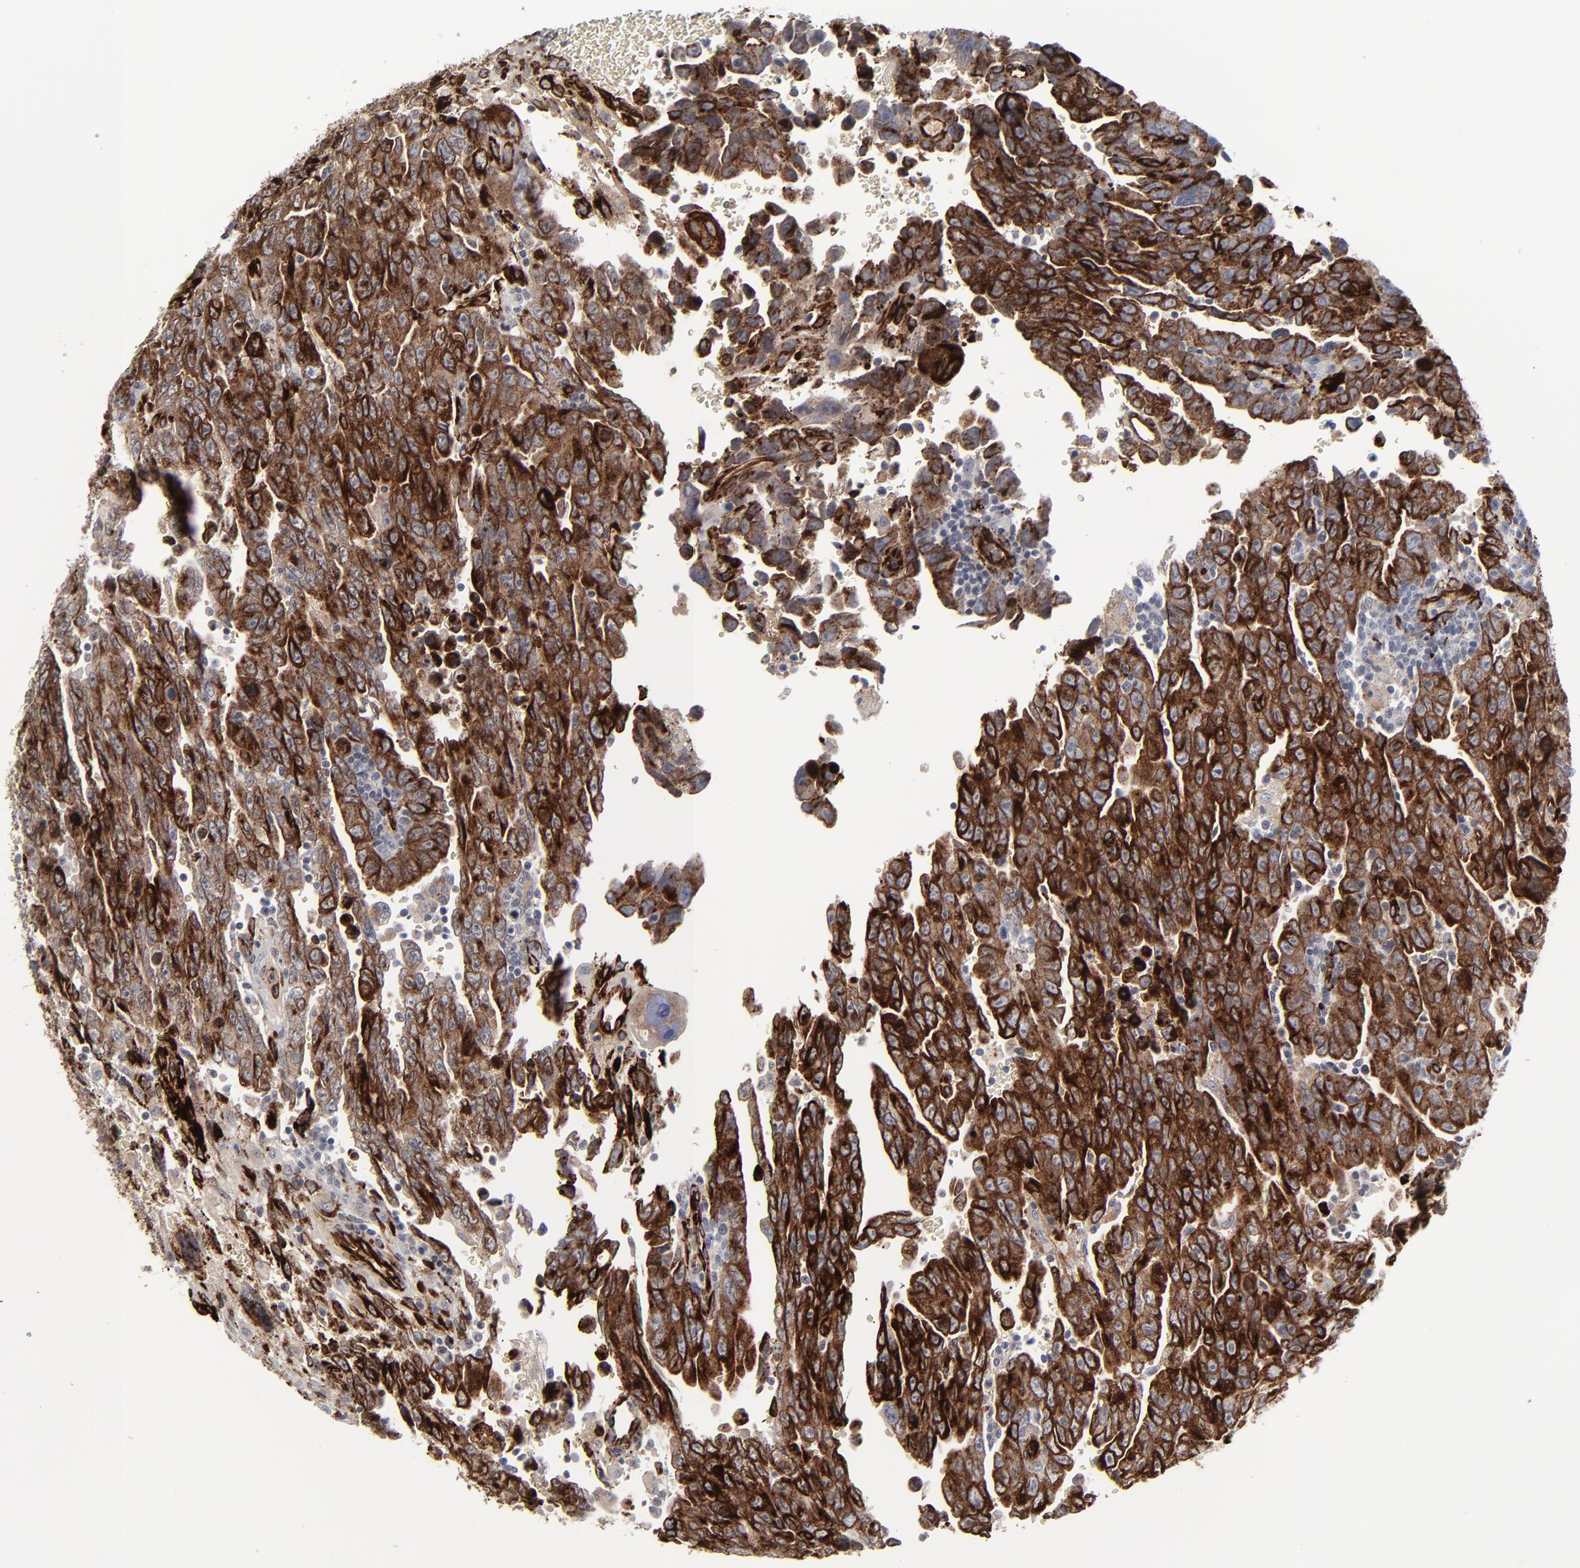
{"staining": {"intensity": "strong", "quantity": ">75%", "location": "cytoplasmic/membranous"}, "tissue": "testis cancer", "cell_type": "Tumor cells", "image_type": "cancer", "snomed": [{"axis": "morphology", "description": "Carcinoma, Embryonal, NOS"}, {"axis": "topography", "description": "Testis"}], "caption": "A photomicrograph of human embryonal carcinoma (testis) stained for a protein shows strong cytoplasmic/membranous brown staining in tumor cells. The staining was performed using DAB (3,3'-diaminobenzidine) to visualize the protein expression in brown, while the nuclei were stained in blue with hematoxylin (Magnification: 20x).", "gene": "SPARC", "patient": {"sex": "male", "age": 28}}